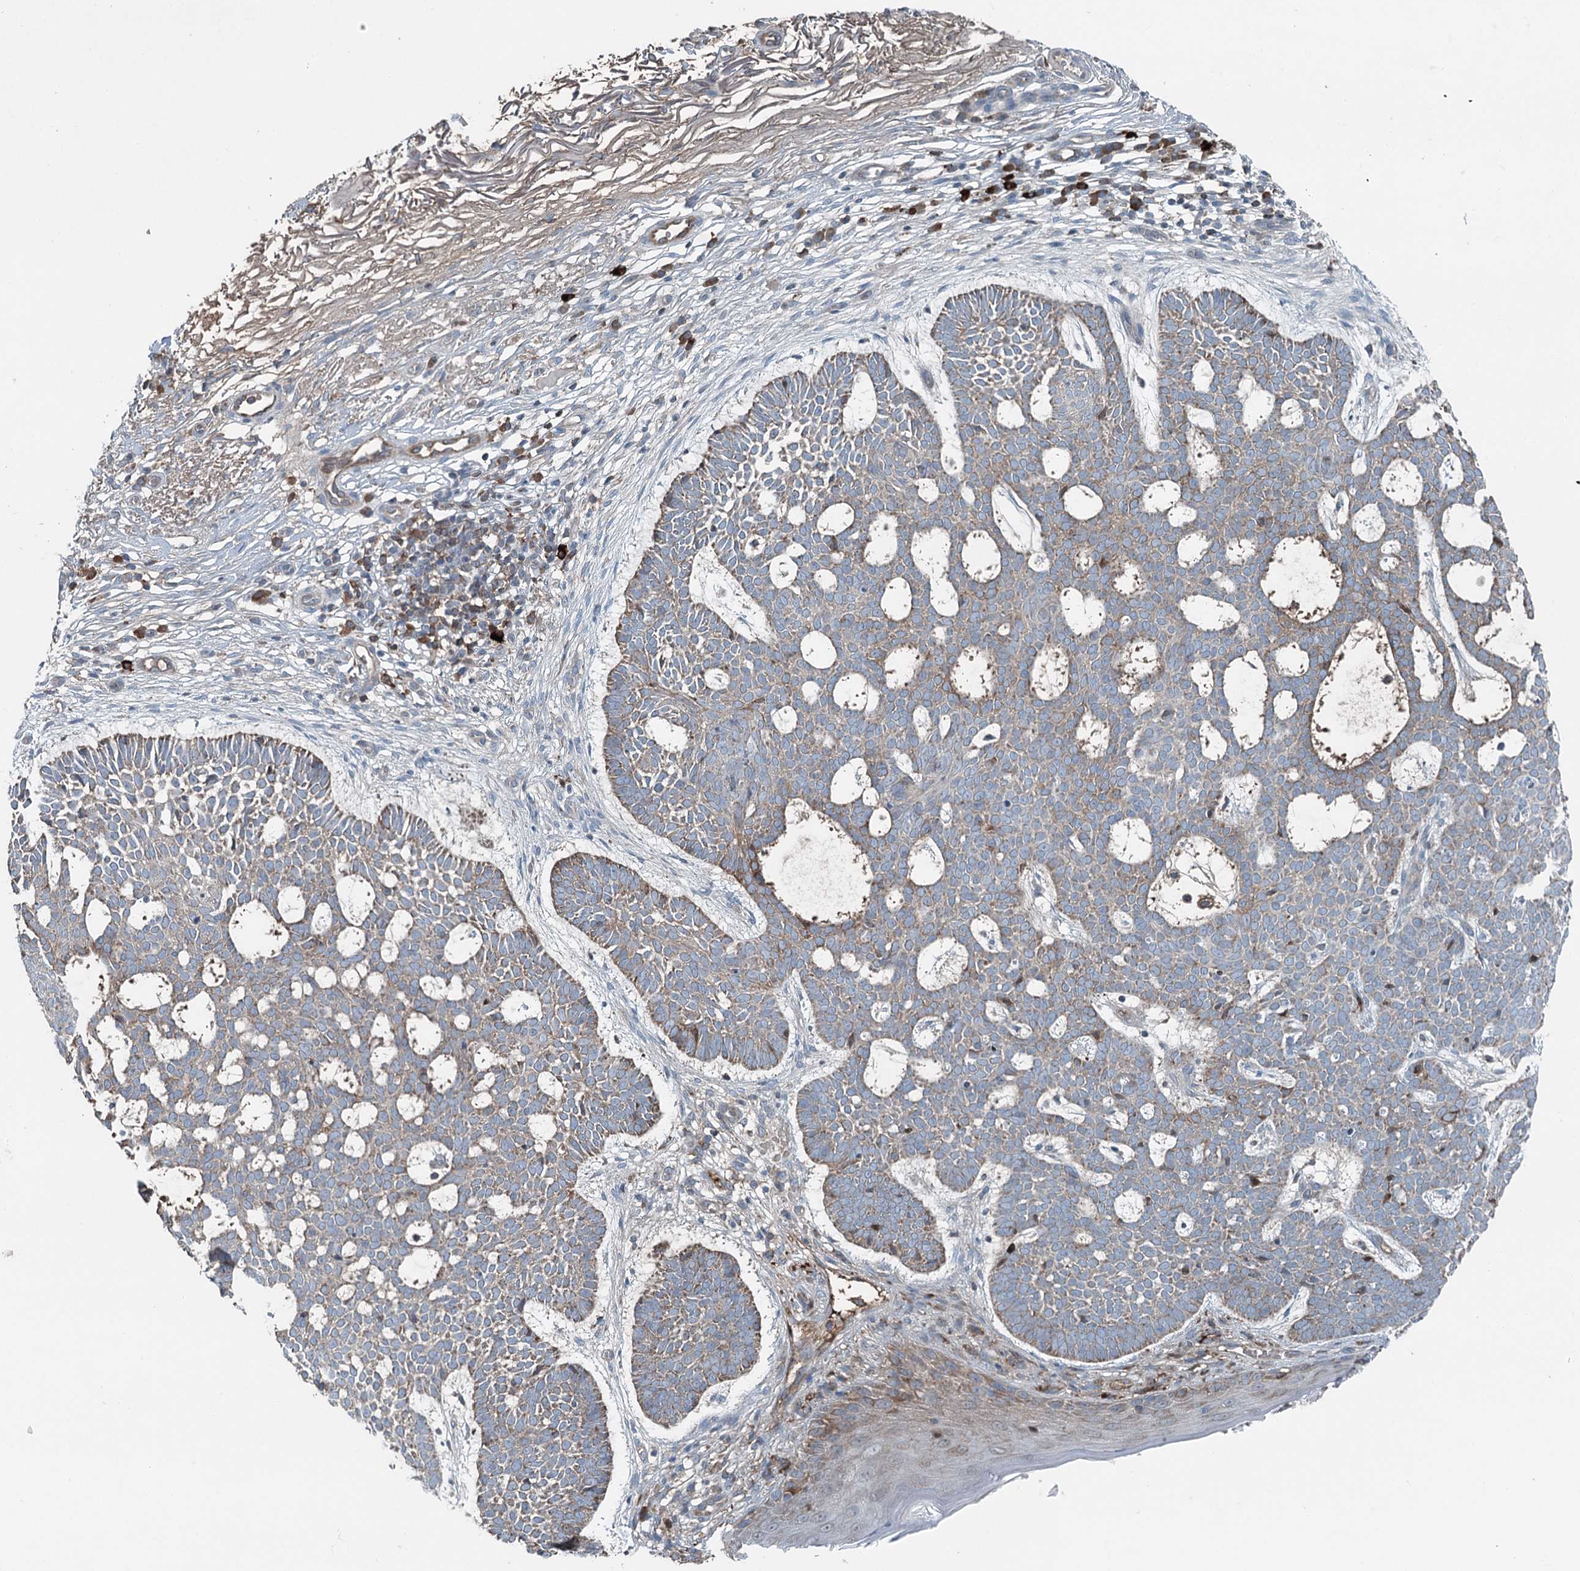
{"staining": {"intensity": "moderate", "quantity": ">75%", "location": "cytoplasmic/membranous"}, "tissue": "skin cancer", "cell_type": "Tumor cells", "image_type": "cancer", "snomed": [{"axis": "morphology", "description": "Basal cell carcinoma"}, {"axis": "topography", "description": "Skin"}], "caption": "Basal cell carcinoma (skin) stained with a protein marker displays moderate staining in tumor cells.", "gene": "CHCHD5", "patient": {"sex": "male", "age": 85}}